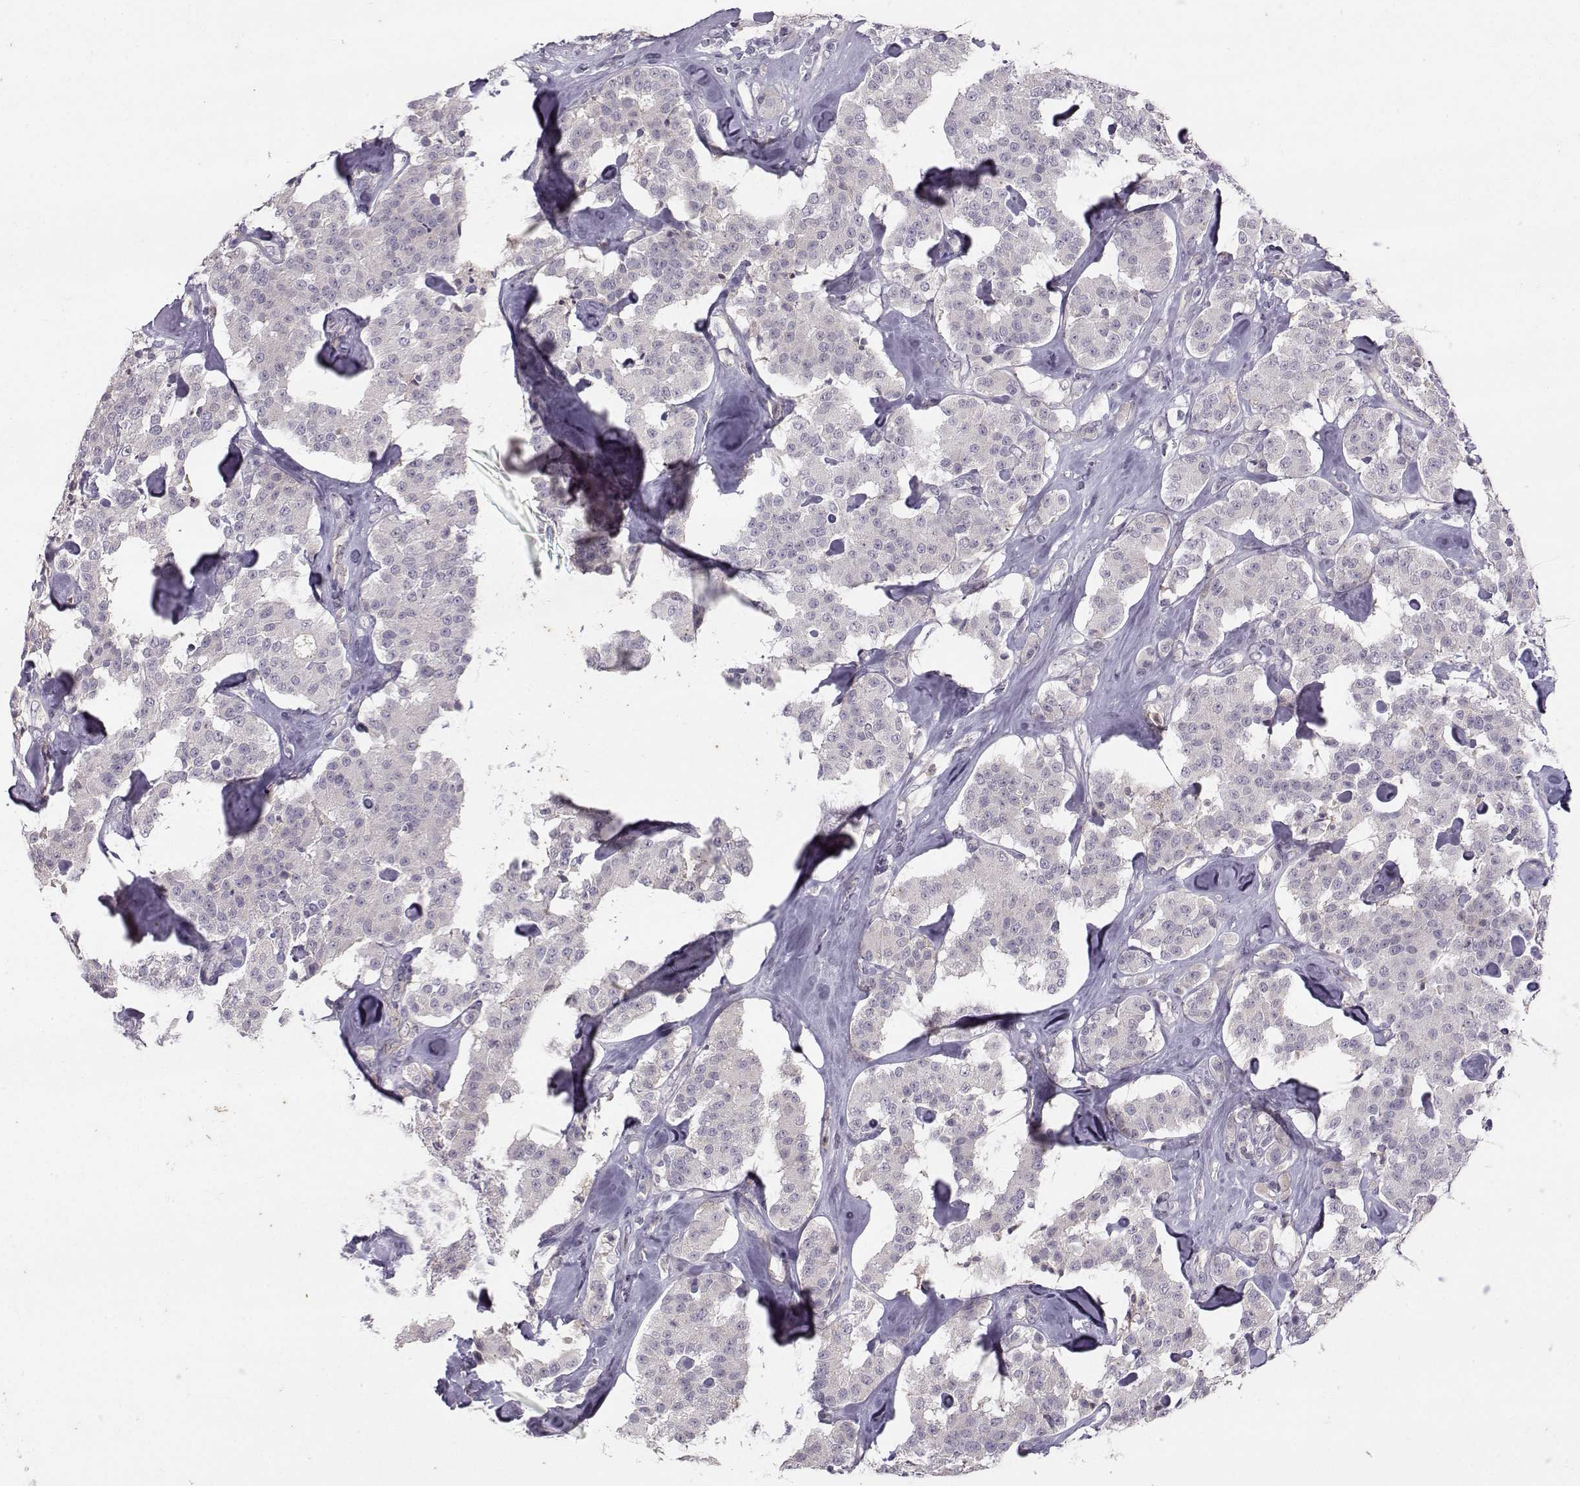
{"staining": {"intensity": "negative", "quantity": "none", "location": "none"}, "tissue": "carcinoid", "cell_type": "Tumor cells", "image_type": "cancer", "snomed": [{"axis": "morphology", "description": "Carcinoid, malignant, NOS"}, {"axis": "topography", "description": "Pancreas"}], "caption": "Immunohistochemistry (IHC) of human carcinoid shows no positivity in tumor cells. Brightfield microscopy of immunohistochemistry (IHC) stained with DAB (brown) and hematoxylin (blue), captured at high magnification.", "gene": "OPRD1", "patient": {"sex": "male", "age": 41}}